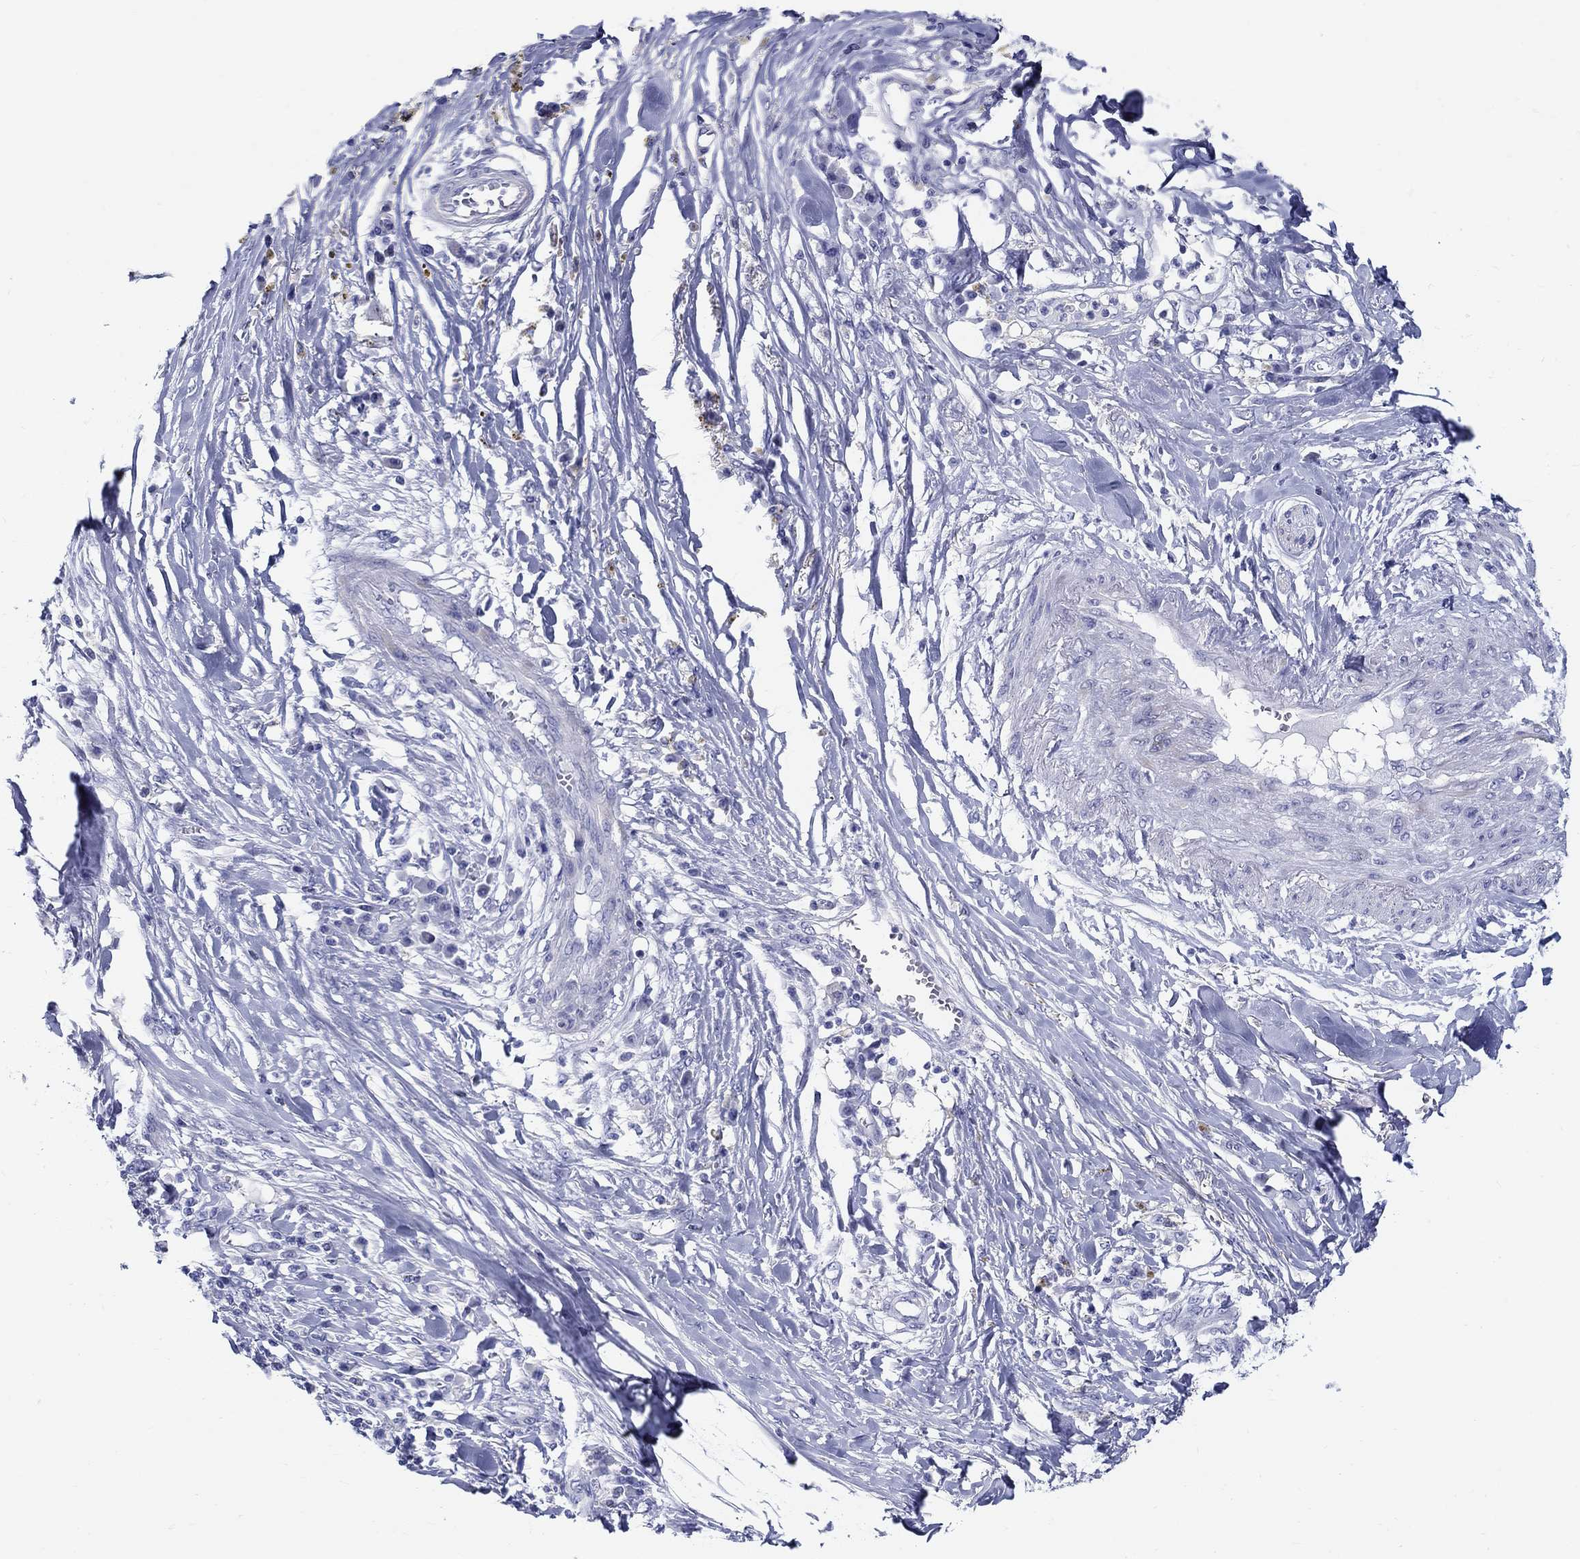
{"staining": {"intensity": "negative", "quantity": "none", "location": "none"}, "tissue": "skin cancer", "cell_type": "Tumor cells", "image_type": "cancer", "snomed": [{"axis": "morphology", "description": "Squamous cell carcinoma, NOS"}, {"axis": "topography", "description": "Skin"}], "caption": "Tumor cells show no significant positivity in skin cancer.", "gene": "CRYGS", "patient": {"sex": "male", "age": 82}}